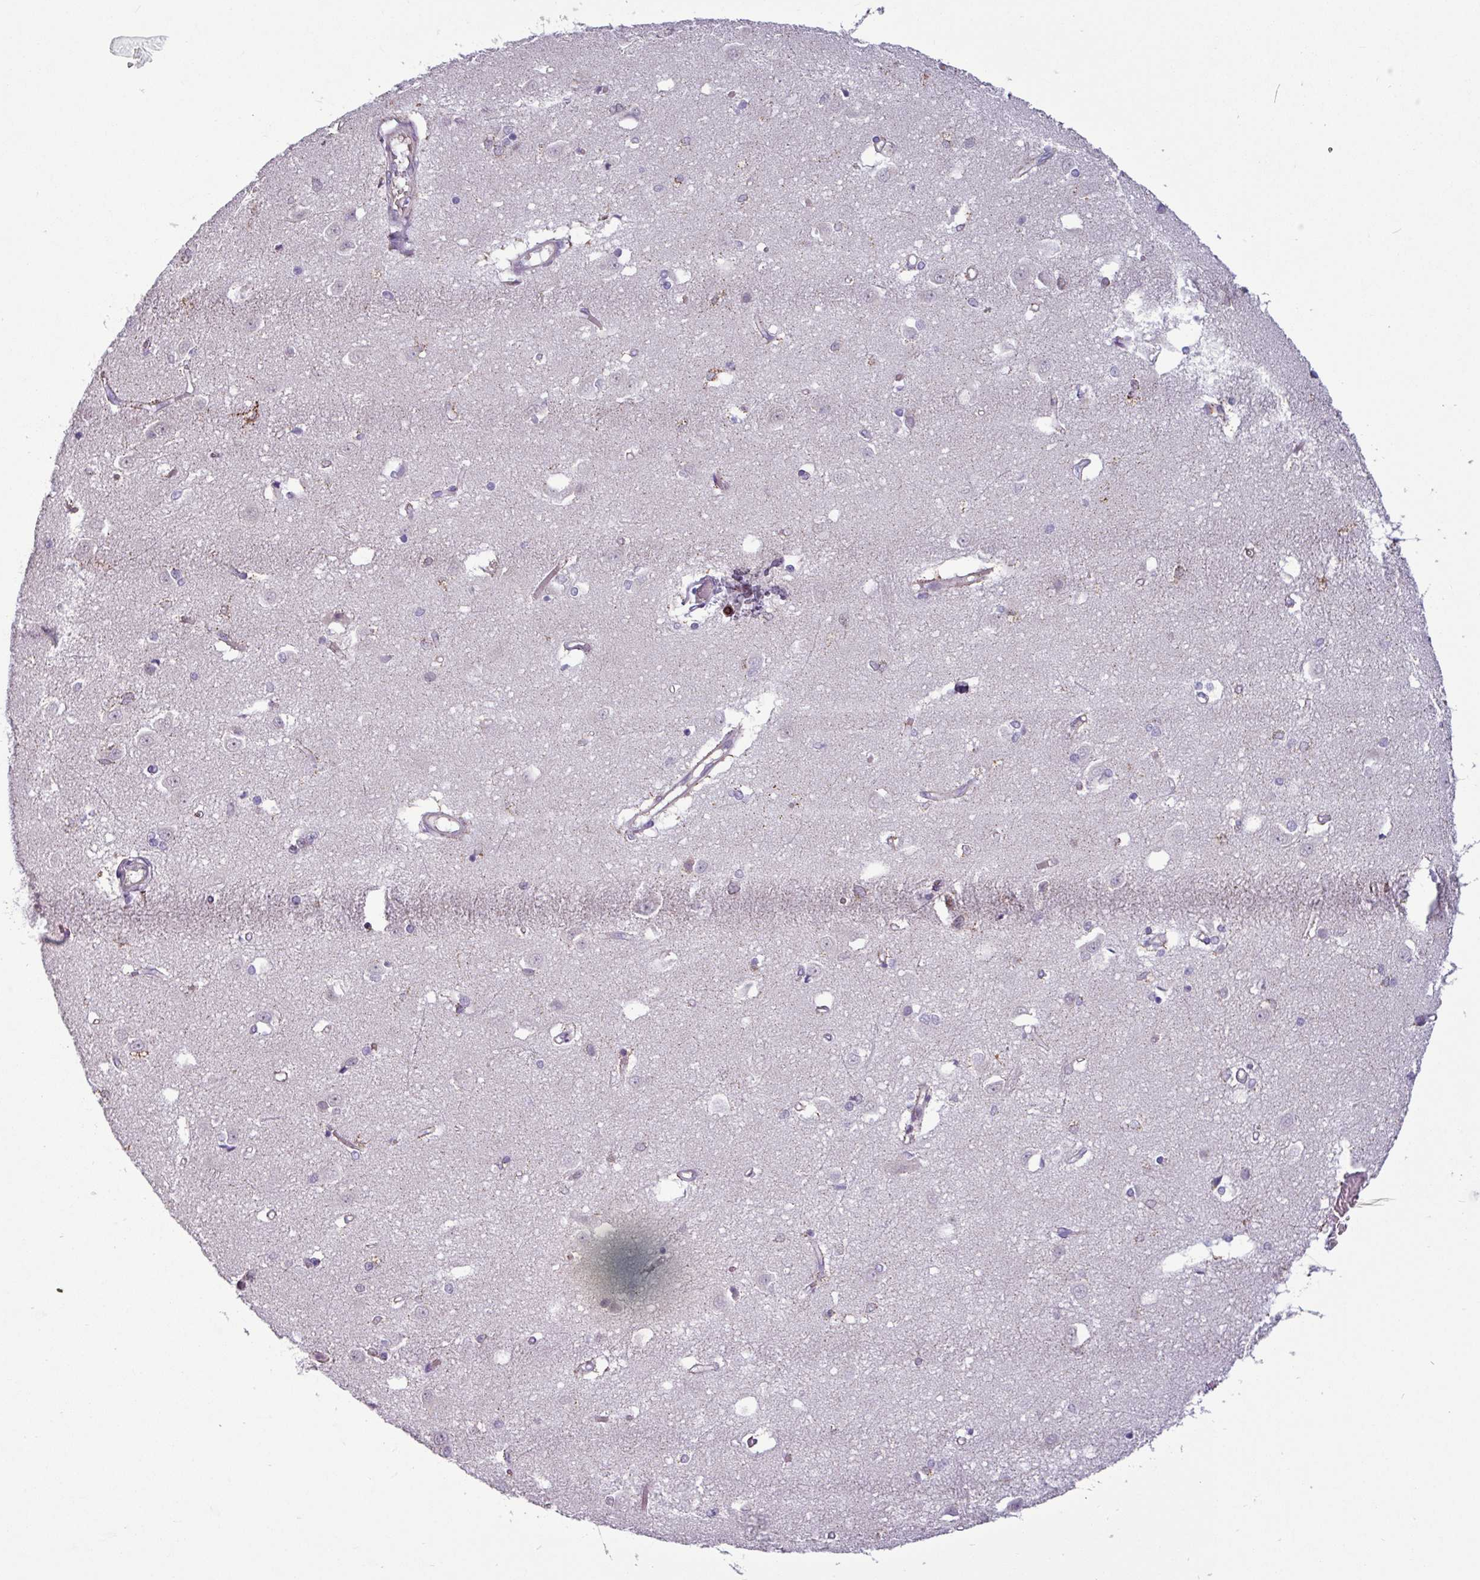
{"staining": {"intensity": "moderate", "quantity": "<25%", "location": "cytoplasmic/membranous"}, "tissue": "caudate", "cell_type": "Glial cells", "image_type": "normal", "snomed": [{"axis": "morphology", "description": "Normal tissue, NOS"}, {"axis": "topography", "description": "Lateral ventricle wall"}], "caption": "IHC of benign human caudate displays low levels of moderate cytoplasmic/membranous expression in about <25% of glial cells.", "gene": "CD8A", "patient": {"sex": "male", "age": 37}}